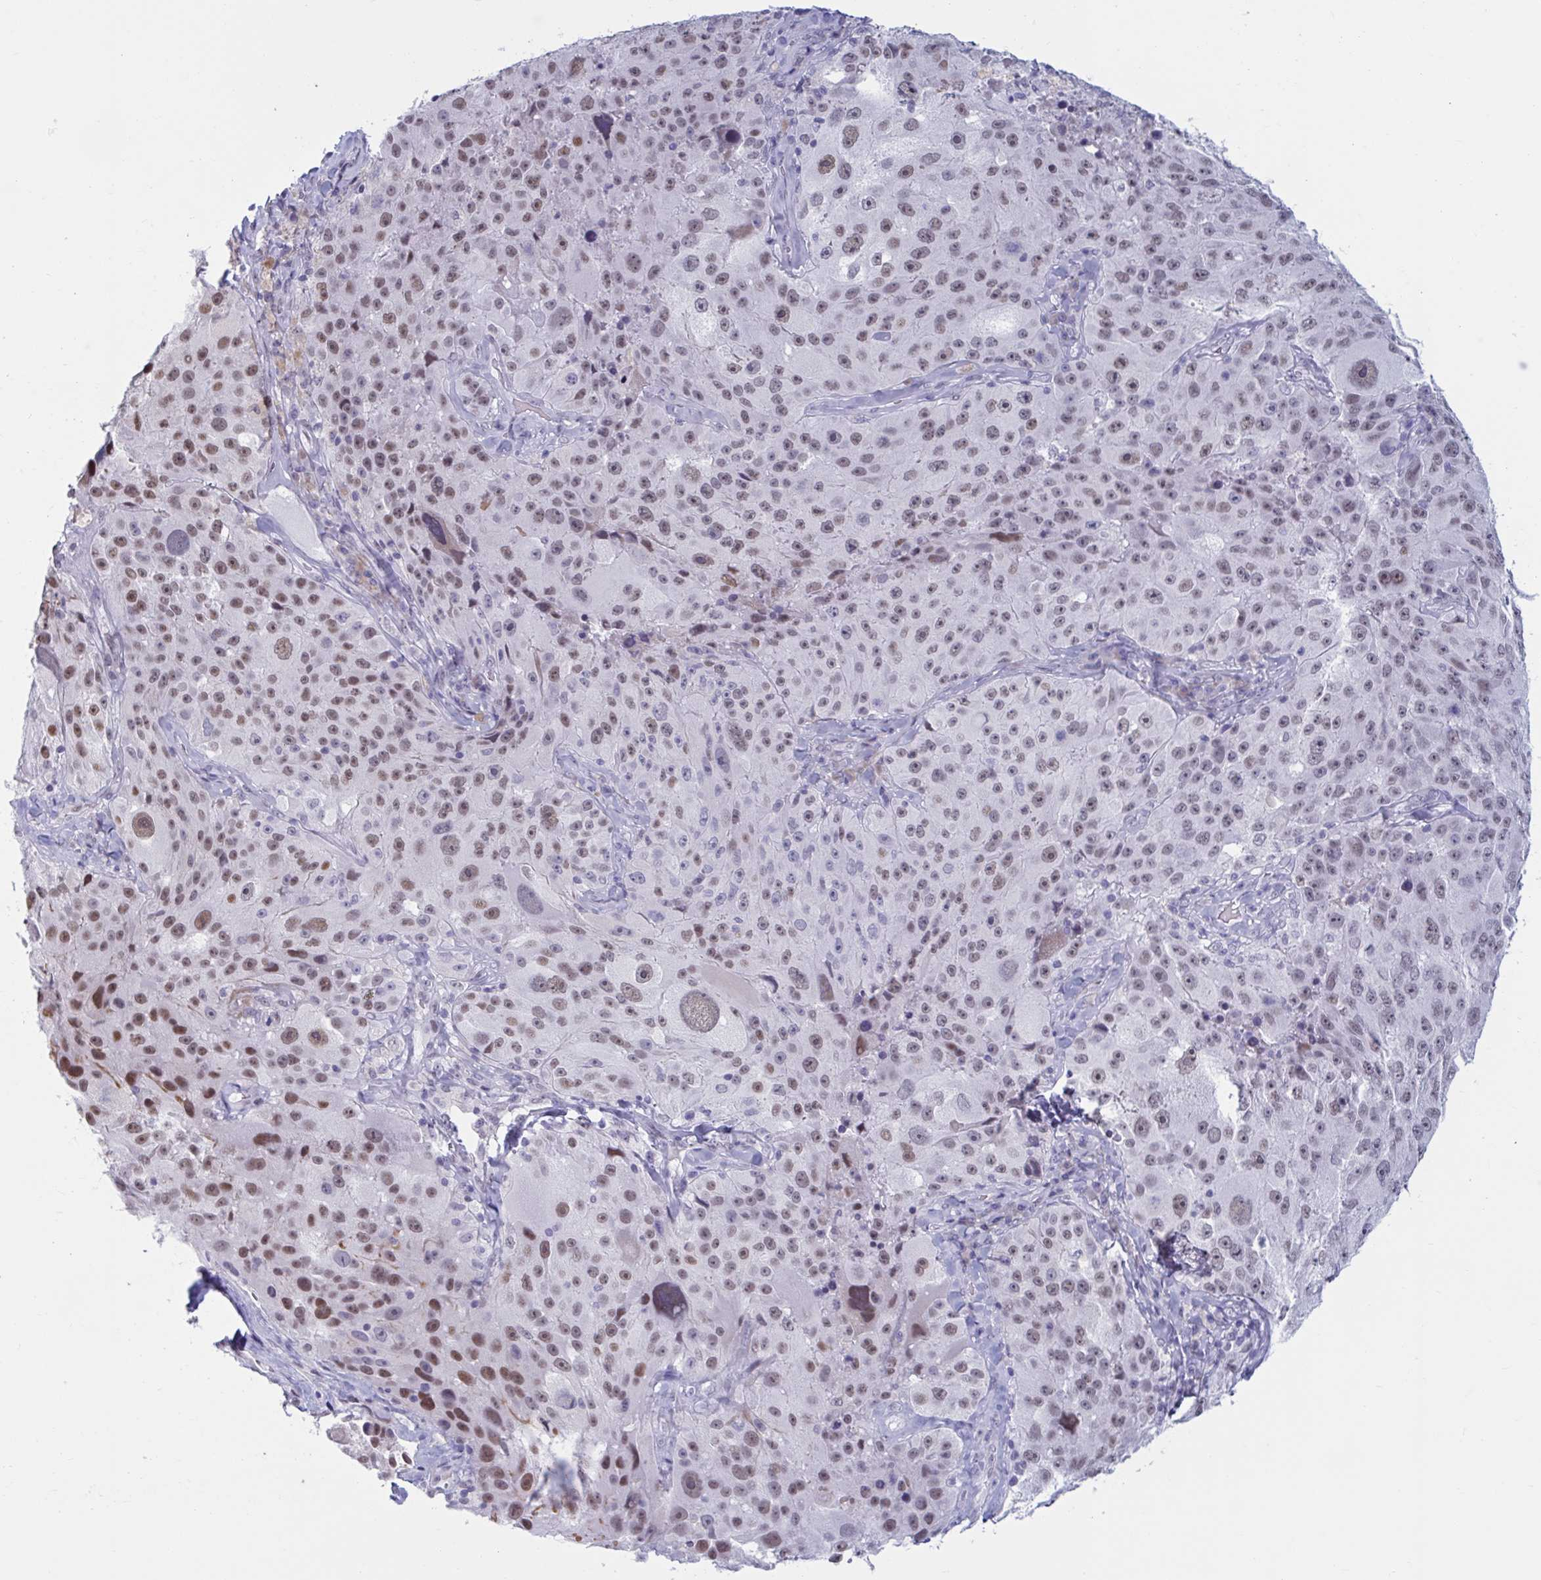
{"staining": {"intensity": "moderate", "quantity": ">75%", "location": "nuclear"}, "tissue": "melanoma", "cell_type": "Tumor cells", "image_type": "cancer", "snomed": [{"axis": "morphology", "description": "Malignant melanoma, Metastatic site"}, {"axis": "topography", "description": "Lymph node"}], "caption": "Melanoma stained with DAB (3,3'-diaminobenzidine) immunohistochemistry (IHC) exhibits medium levels of moderate nuclear expression in about >75% of tumor cells.", "gene": "MSMB", "patient": {"sex": "male", "age": 62}}